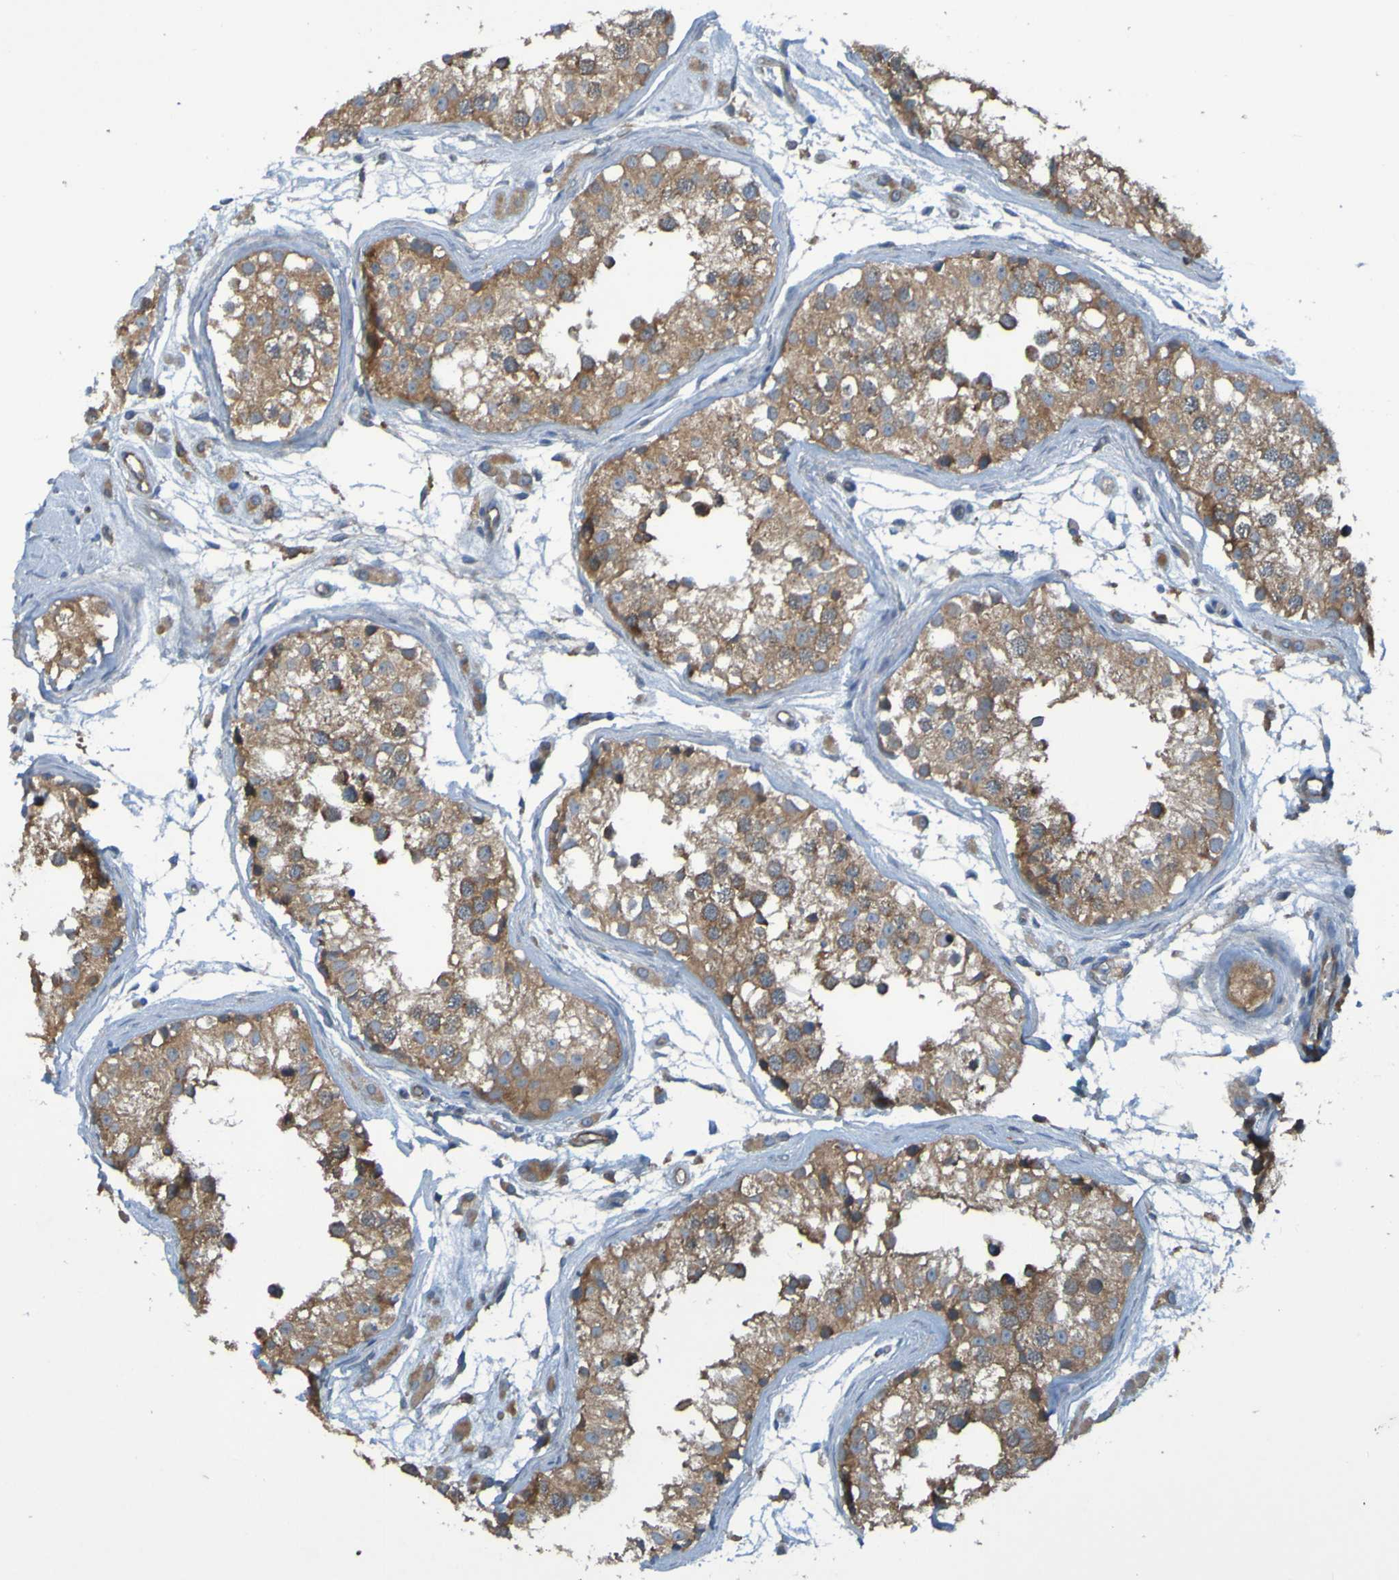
{"staining": {"intensity": "moderate", "quantity": ">75%", "location": "cytoplasmic/membranous"}, "tissue": "testis", "cell_type": "Cells in seminiferous ducts", "image_type": "normal", "snomed": [{"axis": "morphology", "description": "Normal tissue, NOS"}, {"axis": "morphology", "description": "Adenocarcinoma, metastatic, NOS"}, {"axis": "topography", "description": "Testis"}], "caption": "Testis stained with immunohistochemistry (IHC) reveals moderate cytoplasmic/membranous expression in approximately >75% of cells in seminiferous ducts.", "gene": "DNAJC4", "patient": {"sex": "male", "age": 26}}